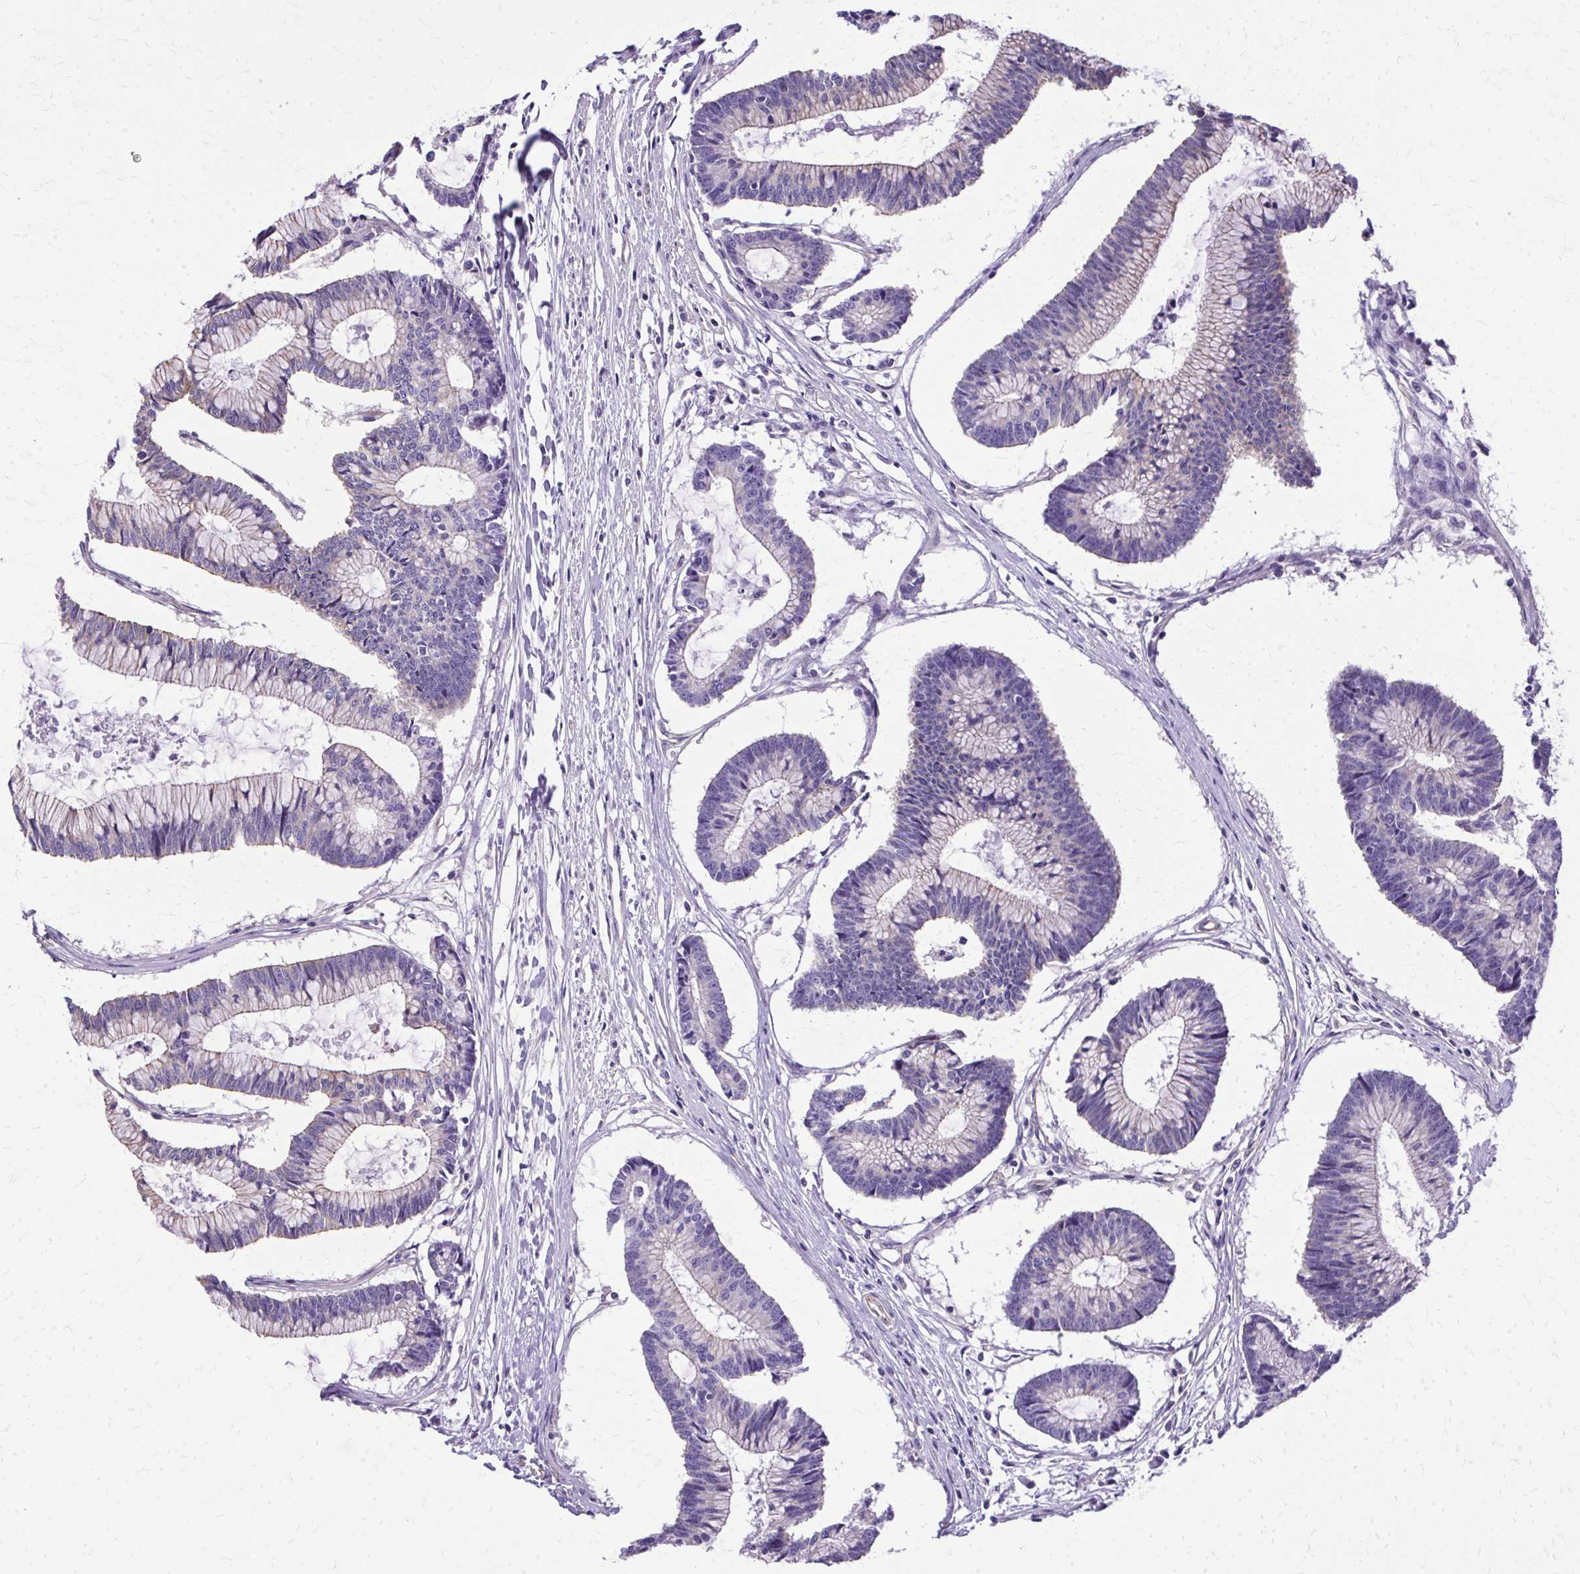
{"staining": {"intensity": "weak", "quantity": "25%-75%", "location": "cytoplasmic/membranous"}, "tissue": "colorectal cancer", "cell_type": "Tumor cells", "image_type": "cancer", "snomed": [{"axis": "morphology", "description": "Adenocarcinoma, NOS"}, {"axis": "topography", "description": "Colon"}], "caption": "Protein staining of colorectal cancer (adenocarcinoma) tissue shows weak cytoplasmic/membranous staining in about 25%-75% of tumor cells.", "gene": "RUNDC3B", "patient": {"sex": "female", "age": 78}}